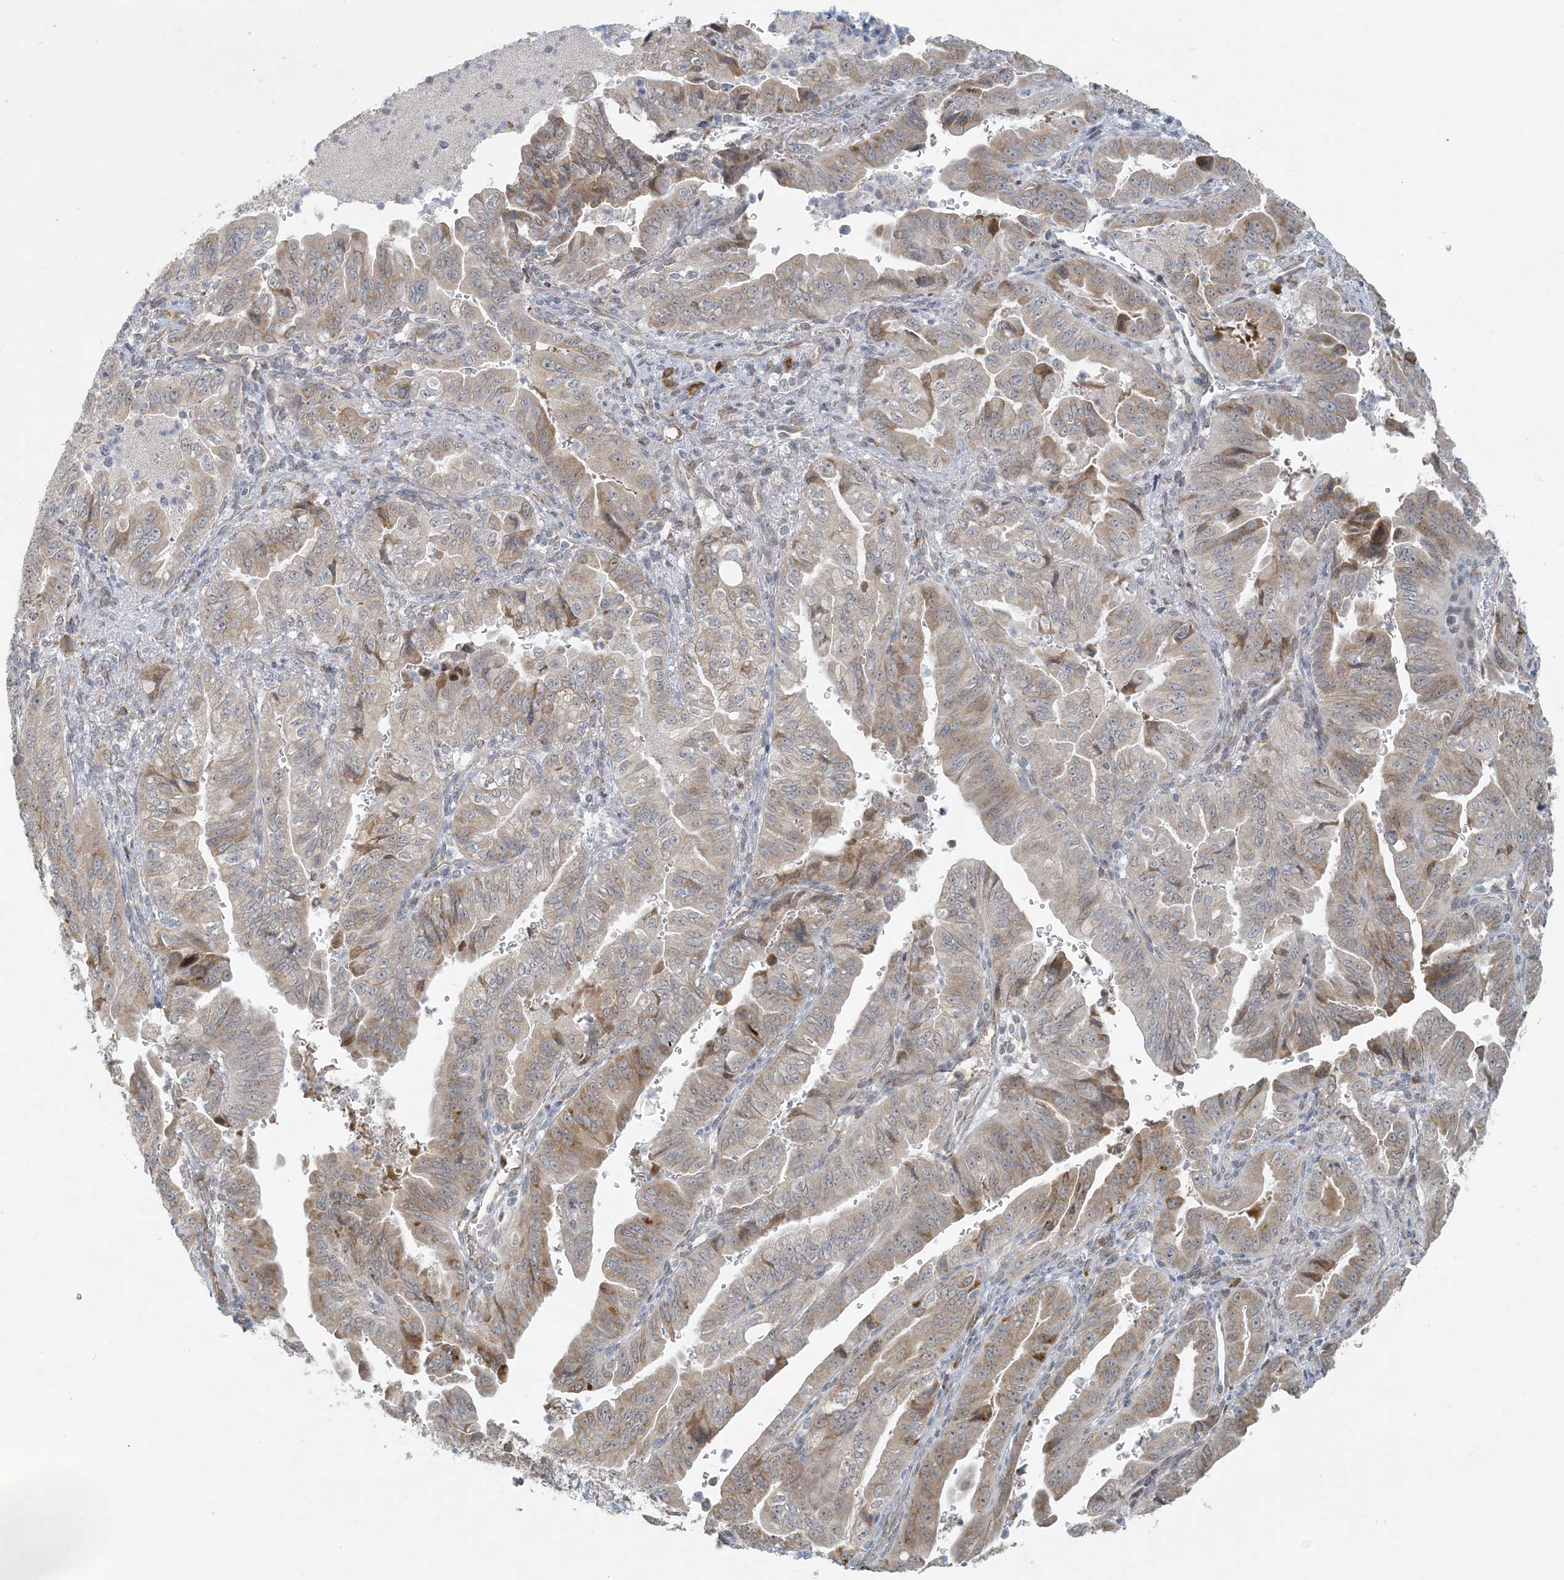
{"staining": {"intensity": "weak", "quantity": ">75%", "location": "cytoplasmic/membranous"}, "tissue": "pancreatic cancer", "cell_type": "Tumor cells", "image_type": "cancer", "snomed": [{"axis": "morphology", "description": "Adenocarcinoma, NOS"}, {"axis": "topography", "description": "Pancreas"}], "caption": "Pancreatic cancer was stained to show a protein in brown. There is low levels of weak cytoplasmic/membranous staining in about >75% of tumor cells. The protein is shown in brown color, while the nuclei are stained blue.", "gene": "HACL1", "patient": {"sex": "male", "age": 70}}